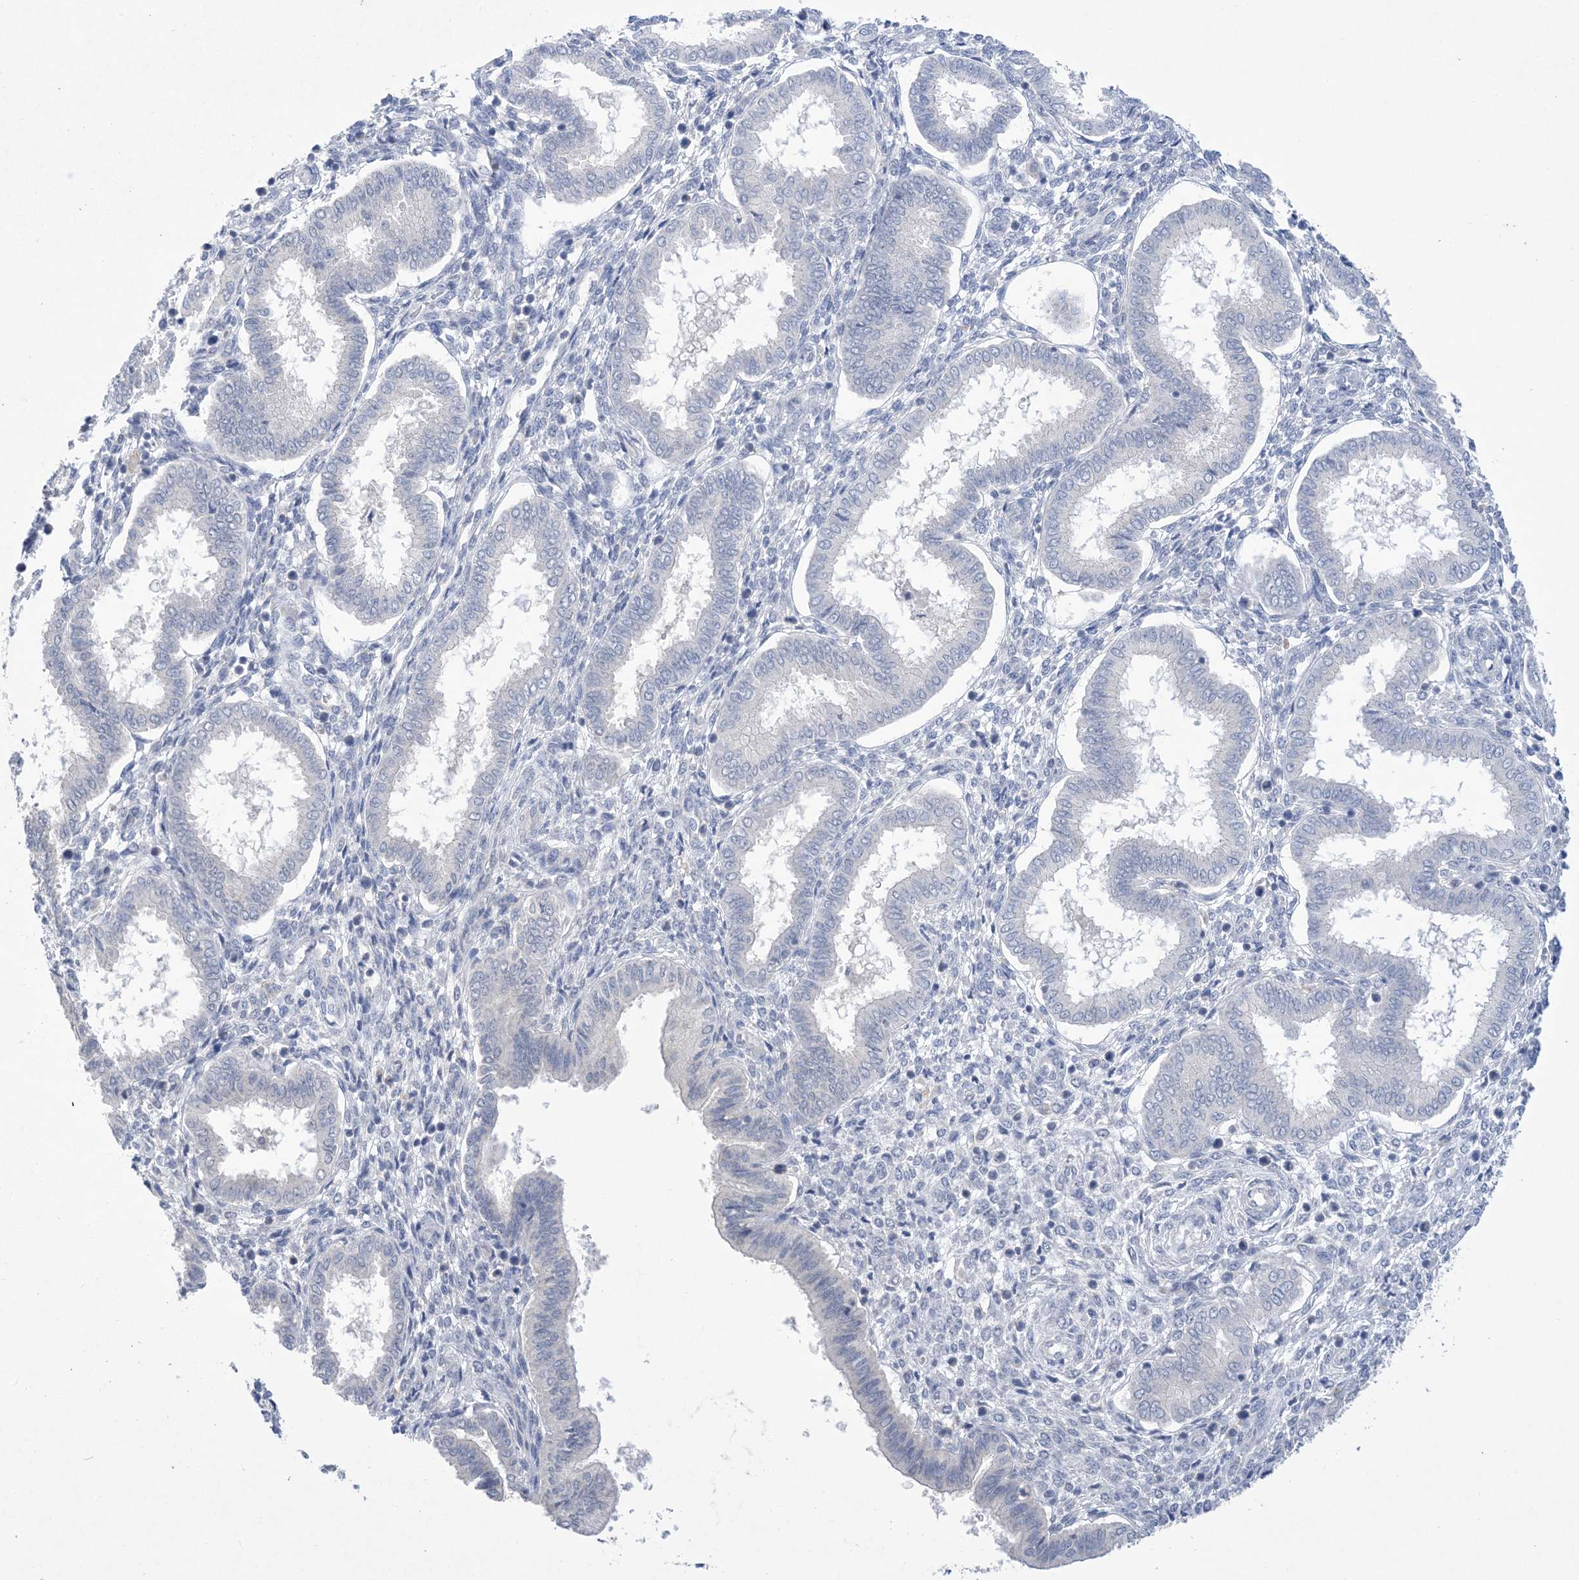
{"staining": {"intensity": "negative", "quantity": "none", "location": "none"}, "tissue": "endometrium", "cell_type": "Cells in endometrial stroma", "image_type": "normal", "snomed": [{"axis": "morphology", "description": "Normal tissue, NOS"}, {"axis": "topography", "description": "Endometrium"}], "caption": "Immunohistochemistry of normal endometrium exhibits no staining in cells in endometrial stroma.", "gene": "DSC3", "patient": {"sex": "female", "age": 24}}